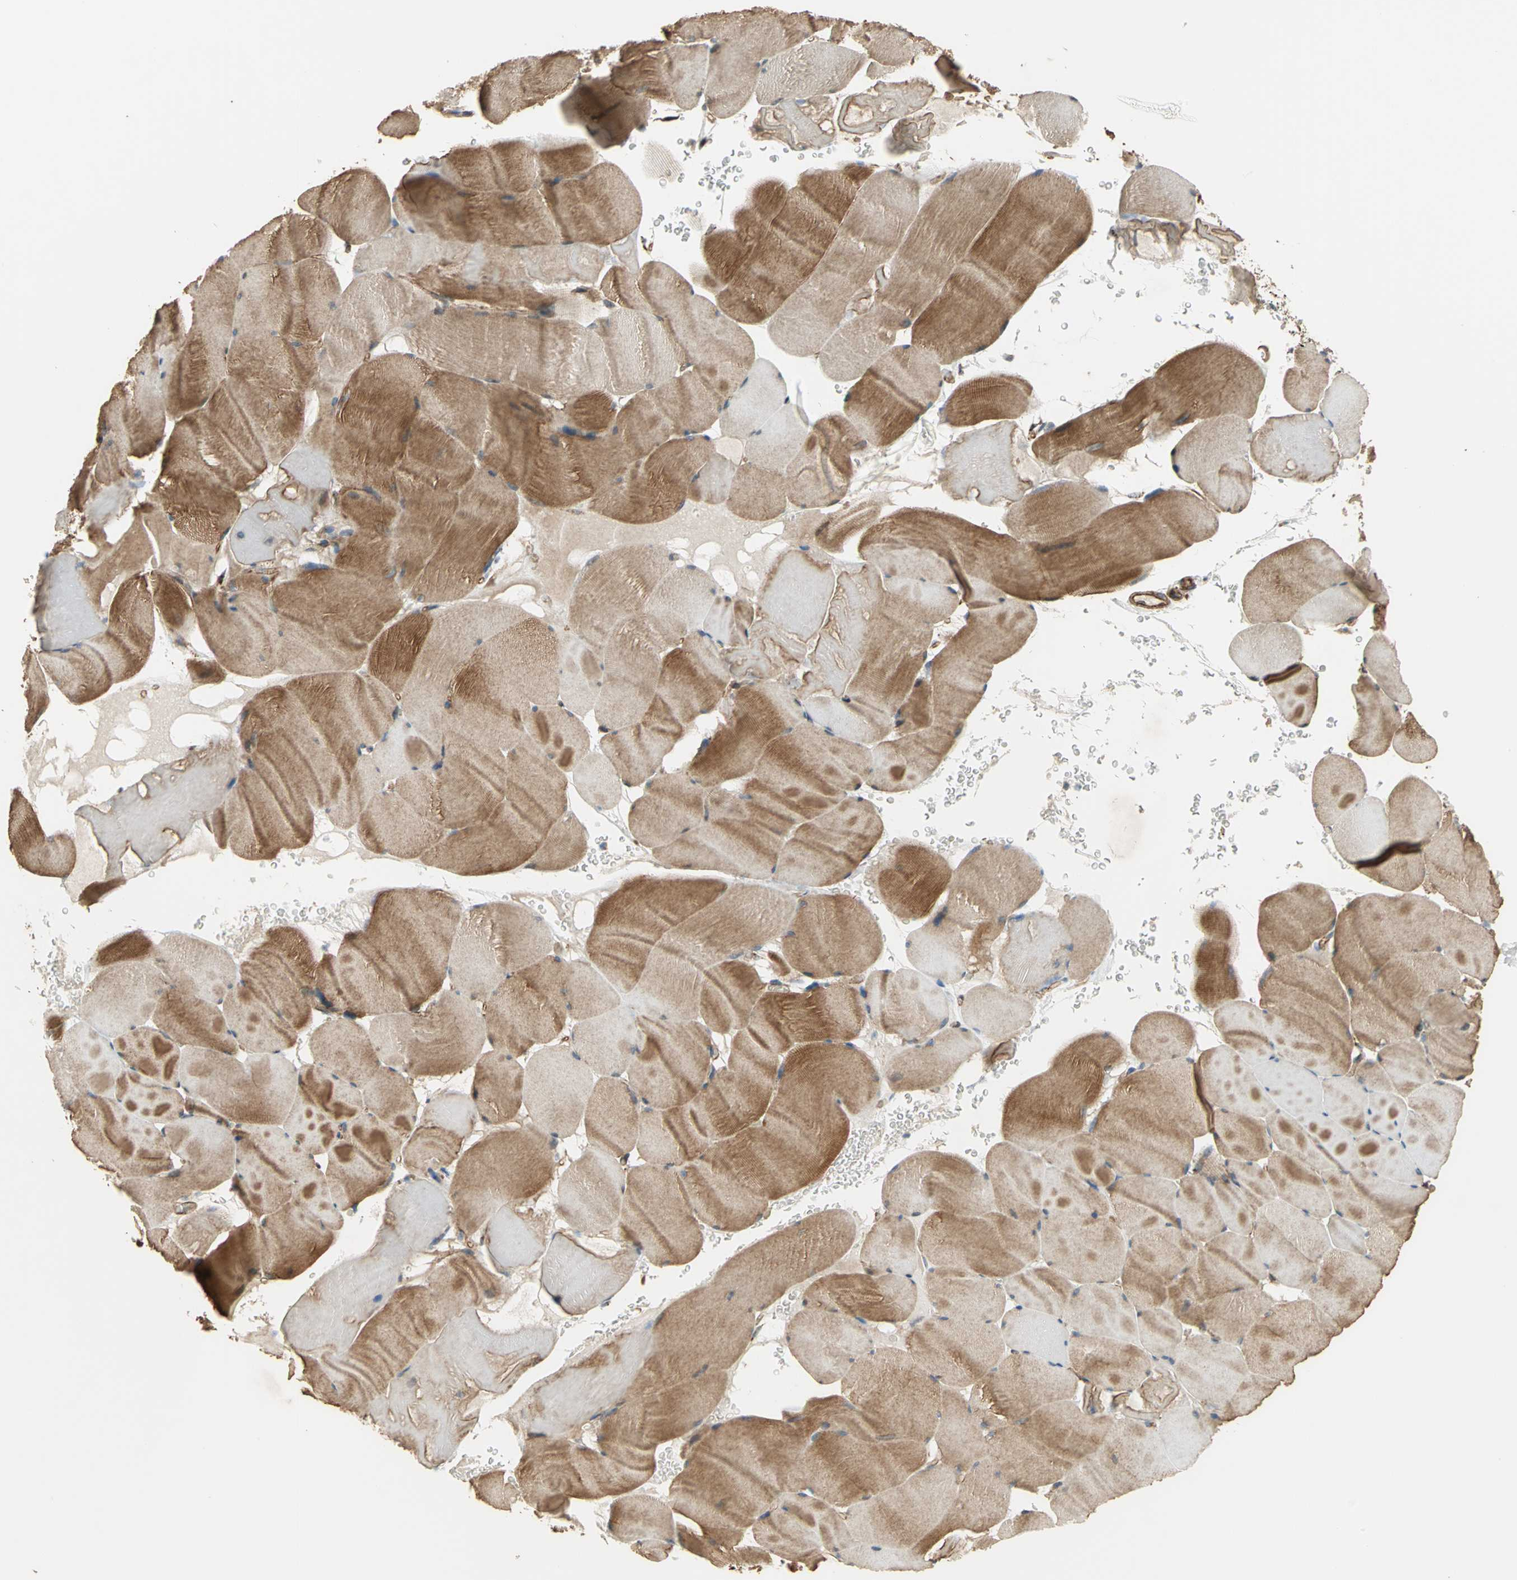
{"staining": {"intensity": "moderate", "quantity": ">75%", "location": "cytoplasmic/membranous"}, "tissue": "skeletal muscle", "cell_type": "Myocytes", "image_type": "normal", "snomed": [{"axis": "morphology", "description": "Normal tissue, NOS"}, {"axis": "topography", "description": "Skeletal muscle"}], "caption": "Protein expression analysis of benign human skeletal muscle reveals moderate cytoplasmic/membranous expression in approximately >75% of myocytes.", "gene": "MRPS22", "patient": {"sex": "male", "age": 62}}